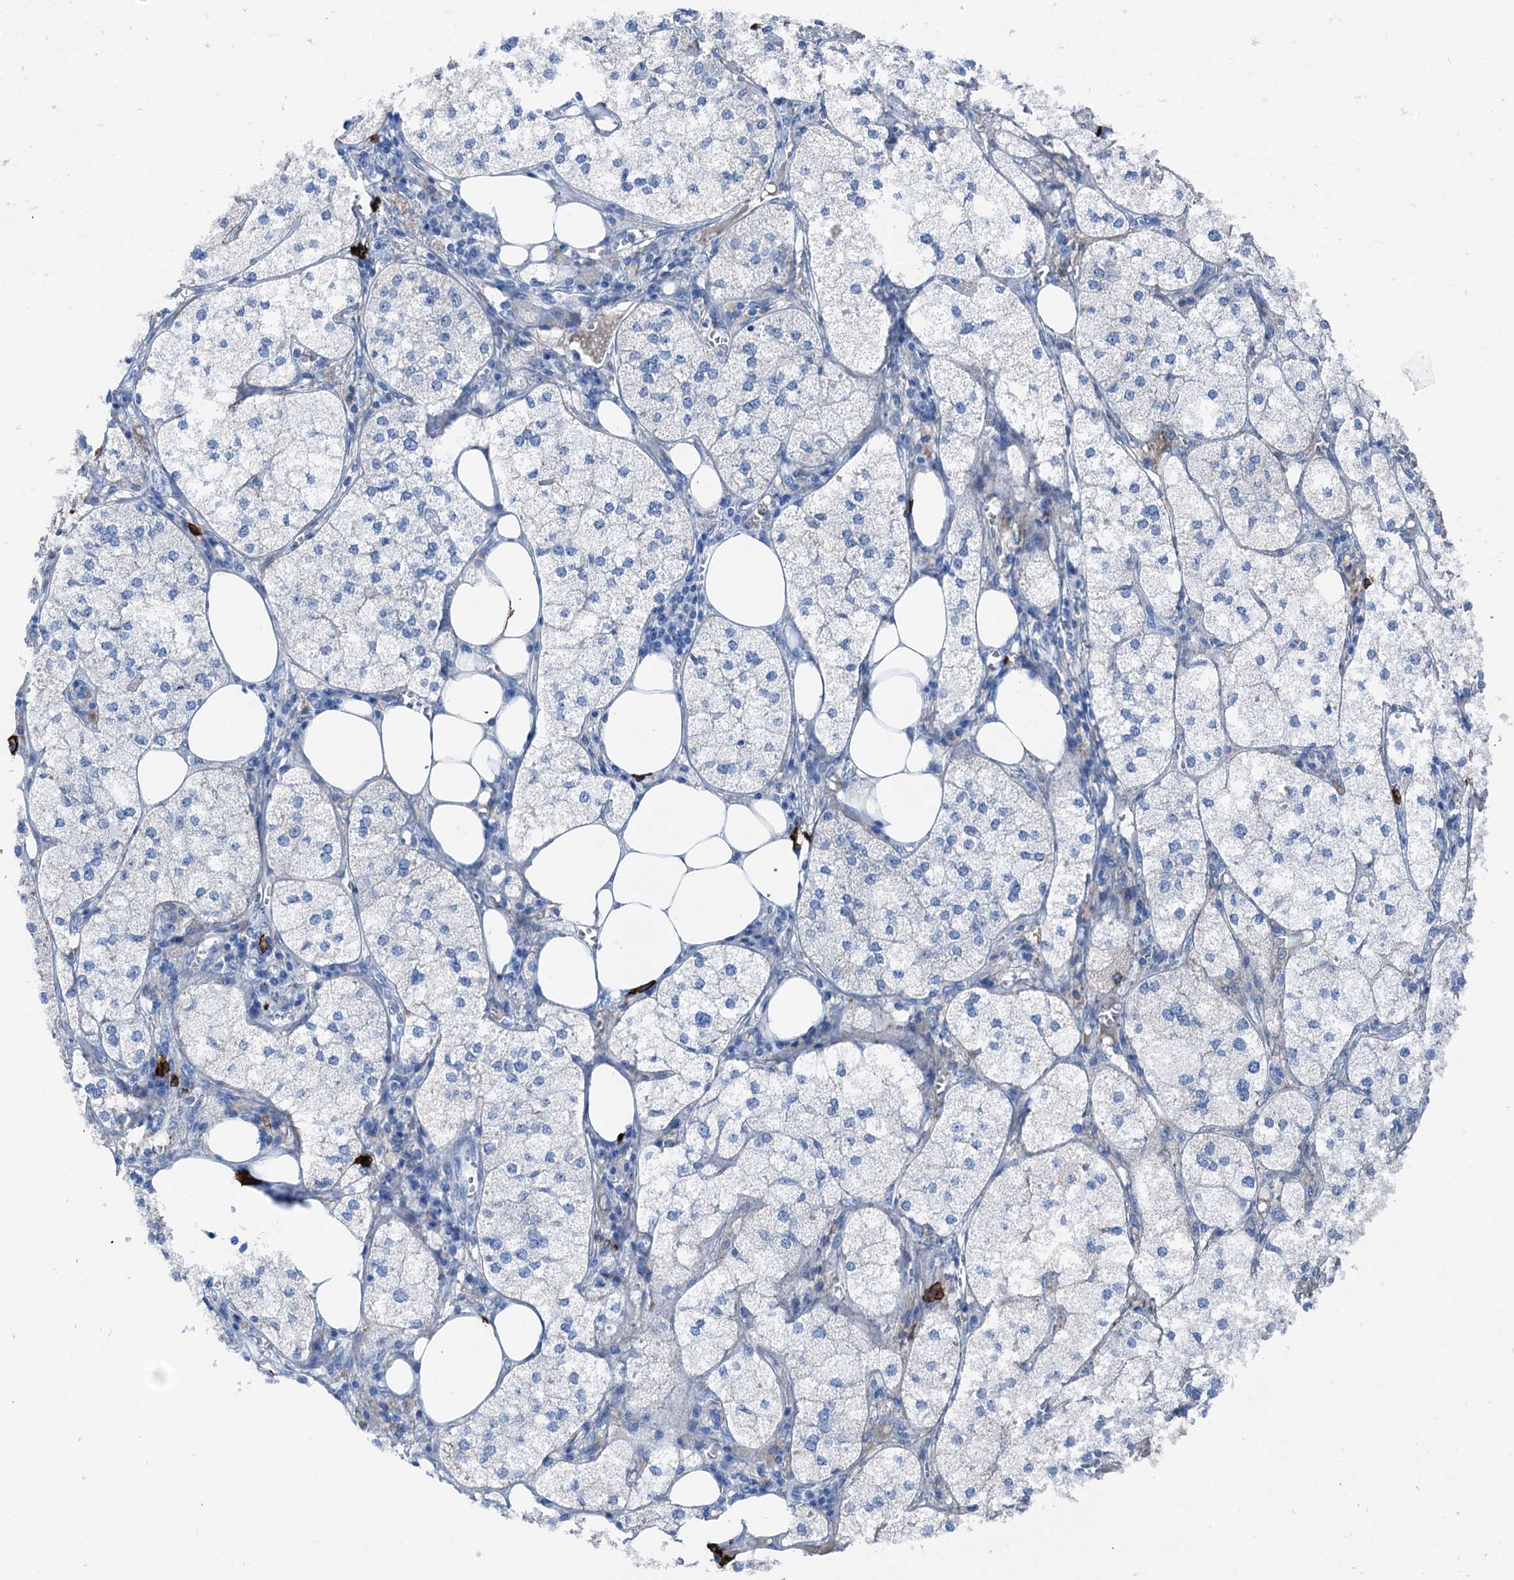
{"staining": {"intensity": "moderate", "quantity": "<25%", "location": "cytoplasmic/membranous"}, "tissue": "adrenal gland", "cell_type": "Glandular cells", "image_type": "normal", "snomed": [{"axis": "morphology", "description": "Normal tissue, NOS"}, {"axis": "topography", "description": "Adrenal gland"}], "caption": "Glandular cells demonstrate moderate cytoplasmic/membranous staining in approximately <25% of cells in unremarkable adrenal gland. (brown staining indicates protein expression, while blue staining denotes nuclei).", "gene": "C1QTNF4", "patient": {"sex": "female", "age": 61}}